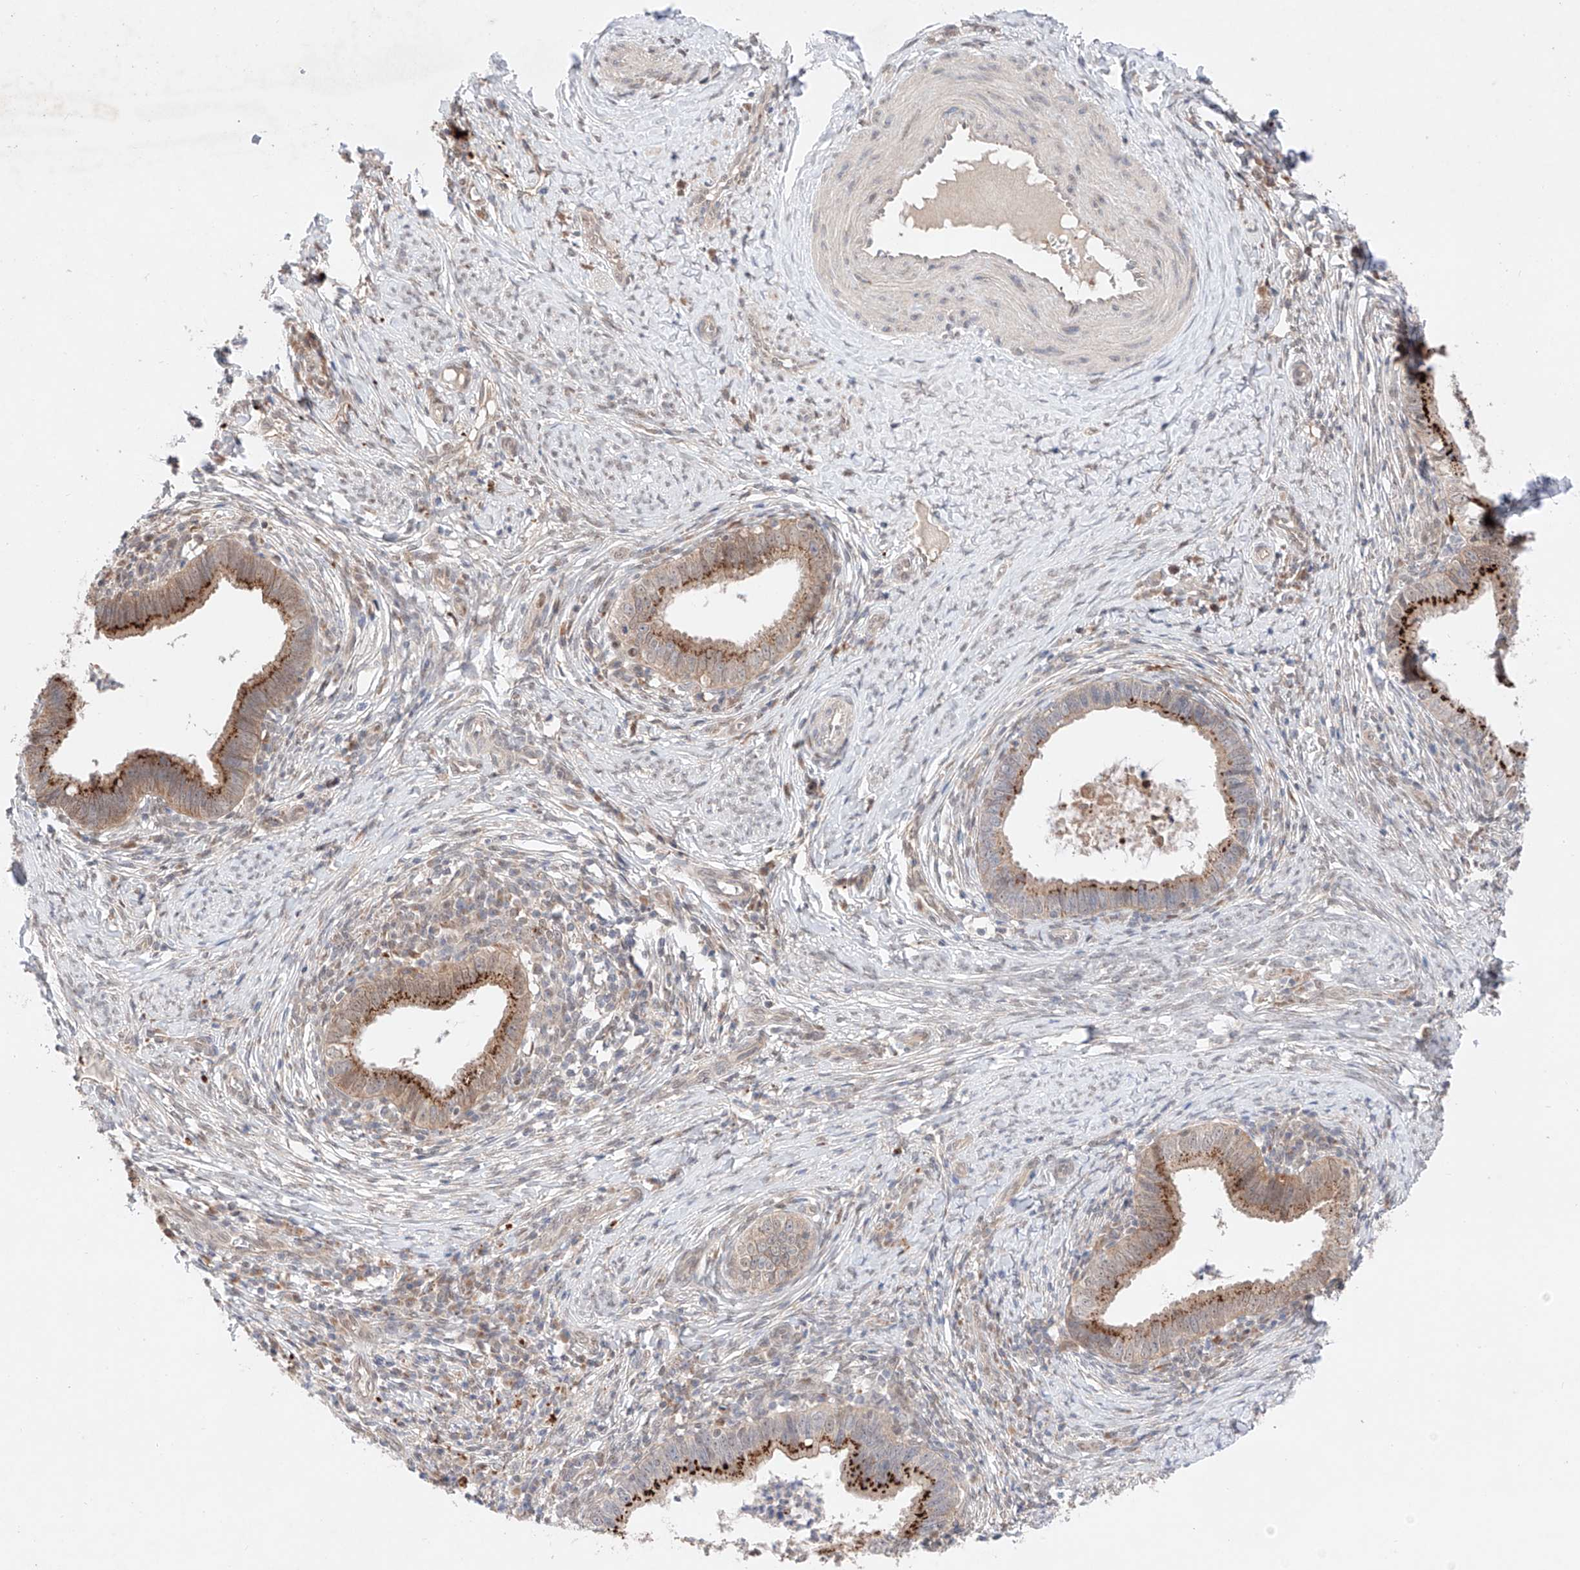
{"staining": {"intensity": "strong", "quantity": "25%-75%", "location": "cytoplasmic/membranous"}, "tissue": "cervical cancer", "cell_type": "Tumor cells", "image_type": "cancer", "snomed": [{"axis": "morphology", "description": "Adenocarcinoma, NOS"}, {"axis": "topography", "description": "Cervix"}], "caption": "IHC staining of adenocarcinoma (cervical), which displays high levels of strong cytoplasmic/membranous positivity in approximately 25%-75% of tumor cells indicating strong cytoplasmic/membranous protein positivity. The staining was performed using DAB (brown) for protein detection and nuclei were counterstained in hematoxylin (blue).", "gene": "GCNT1", "patient": {"sex": "female", "age": 36}}